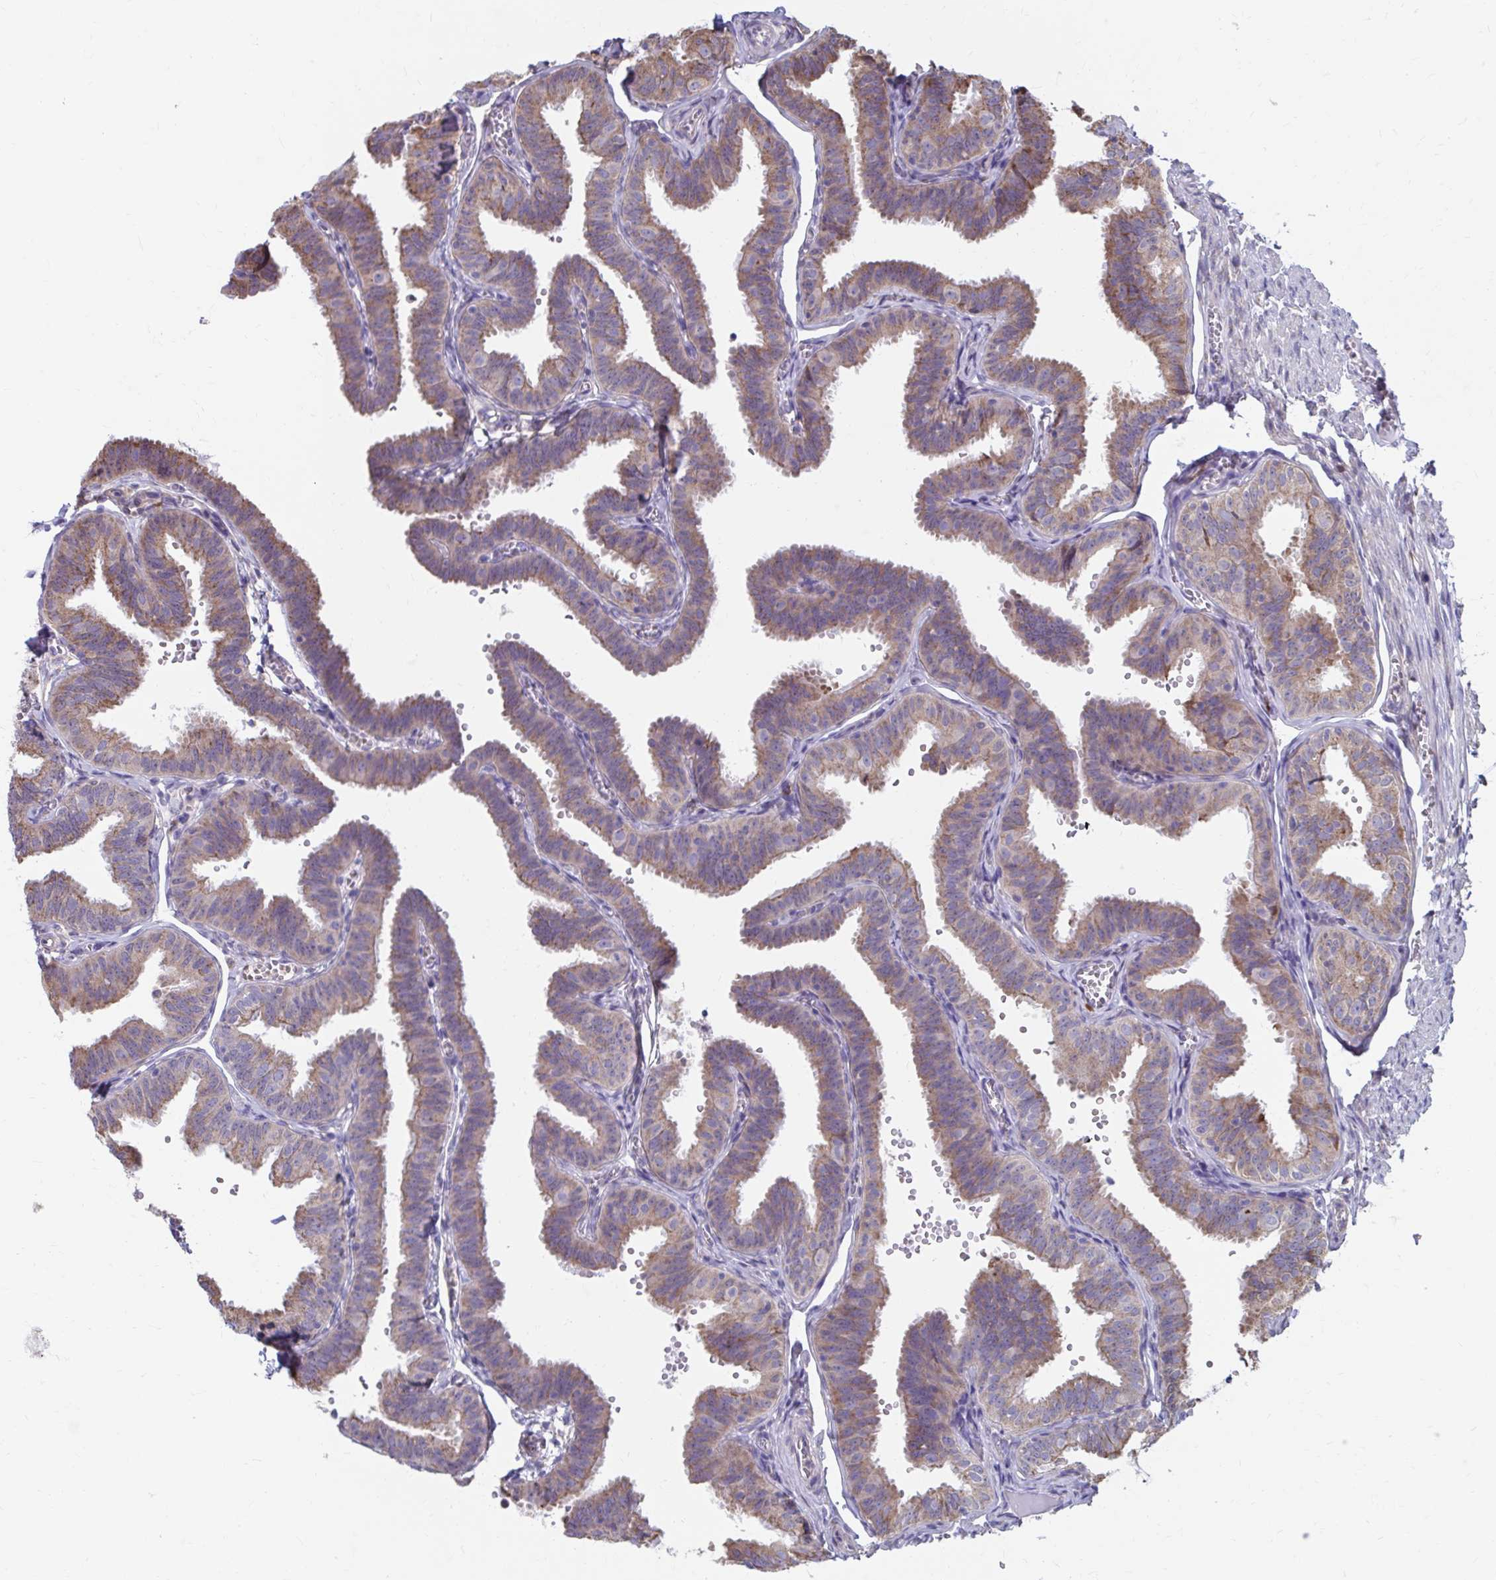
{"staining": {"intensity": "moderate", "quantity": "25%-75%", "location": "cytoplasmic/membranous"}, "tissue": "fallopian tube", "cell_type": "Glandular cells", "image_type": "normal", "snomed": [{"axis": "morphology", "description": "Normal tissue, NOS"}, {"axis": "topography", "description": "Fallopian tube"}], "caption": "DAB (3,3'-diaminobenzidine) immunohistochemical staining of benign human fallopian tube displays moderate cytoplasmic/membranous protein expression in approximately 25%-75% of glandular cells.", "gene": "FKBP2", "patient": {"sex": "female", "age": 25}}